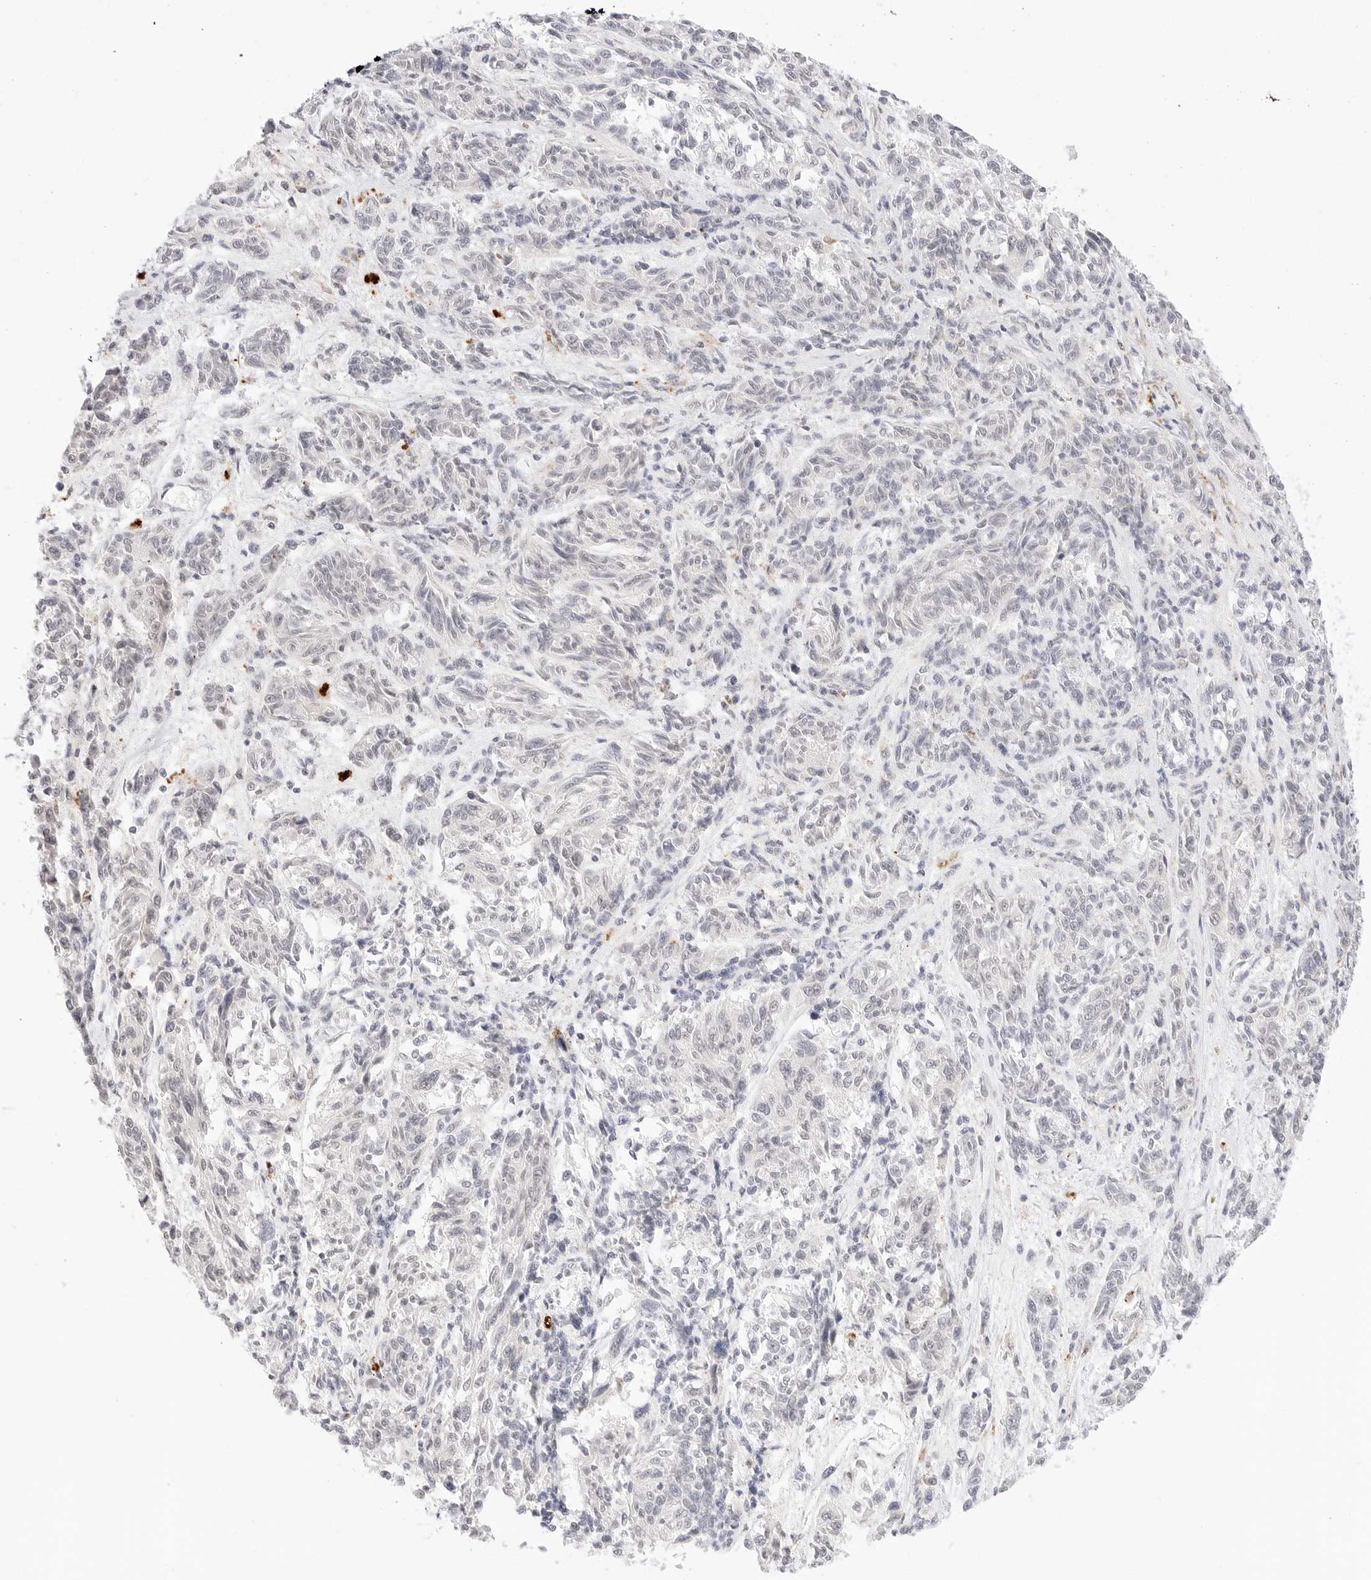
{"staining": {"intensity": "negative", "quantity": "none", "location": "none"}, "tissue": "melanoma", "cell_type": "Tumor cells", "image_type": "cancer", "snomed": [{"axis": "morphology", "description": "Malignant melanoma, NOS"}, {"axis": "topography", "description": "Skin"}], "caption": "An immunohistochemistry (IHC) image of melanoma is shown. There is no staining in tumor cells of melanoma.", "gene": "XKR4", "patient": {"sex": "male", "age": 53}}